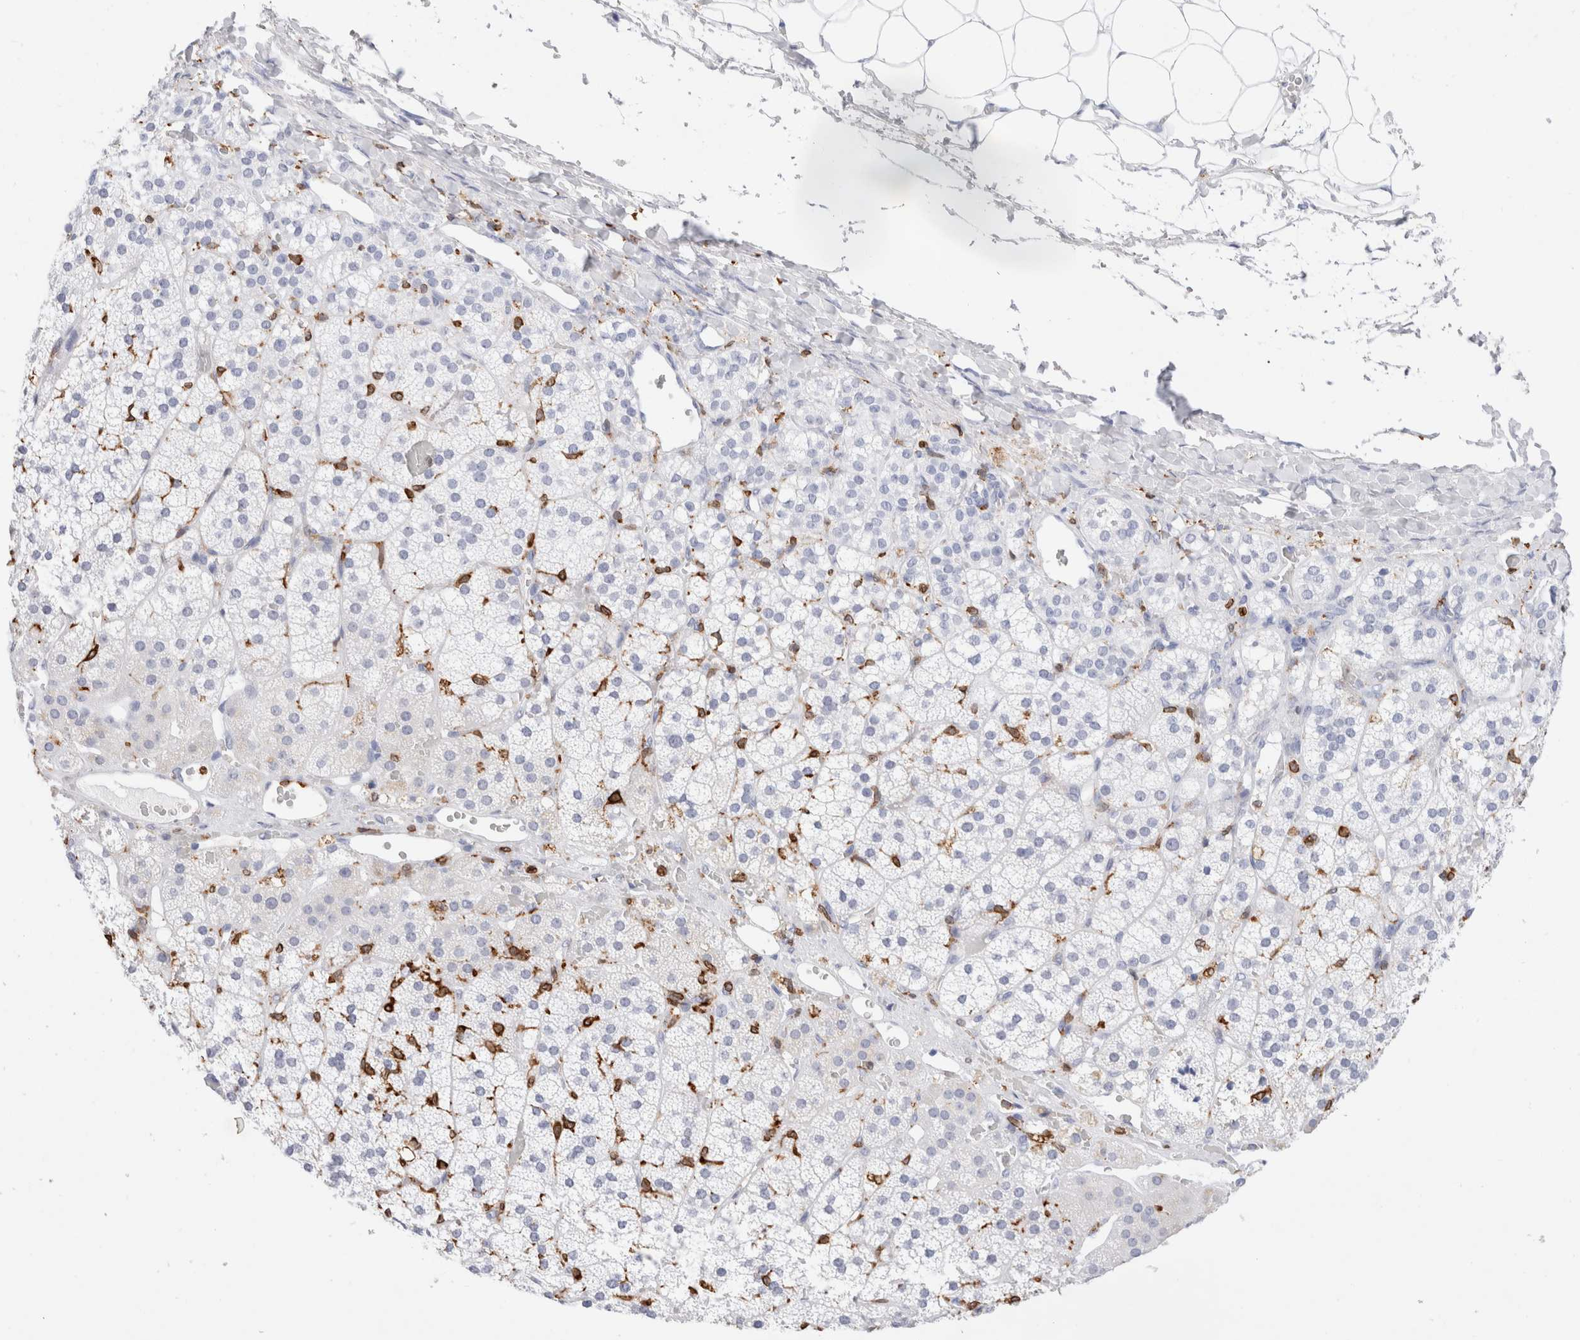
{"staining": {"intensity": "negative", "quantity": "none", "location": "none"}, "tissue": "adrenal gland", "cell_type": "Glandular cells", "image_type": "normal", "snomed": [{"axis": "morphology", "description": "Normal tissue, NOS"}, {"axis": "topography", "description": "Adrenal gland"}], "caption": "Protein analysis of unremarkable adrenal gland demonstrates no significant expression in glandular cells.", "gene": "ALOX5AP", "patient": {"sex": "female", "age": 44}}